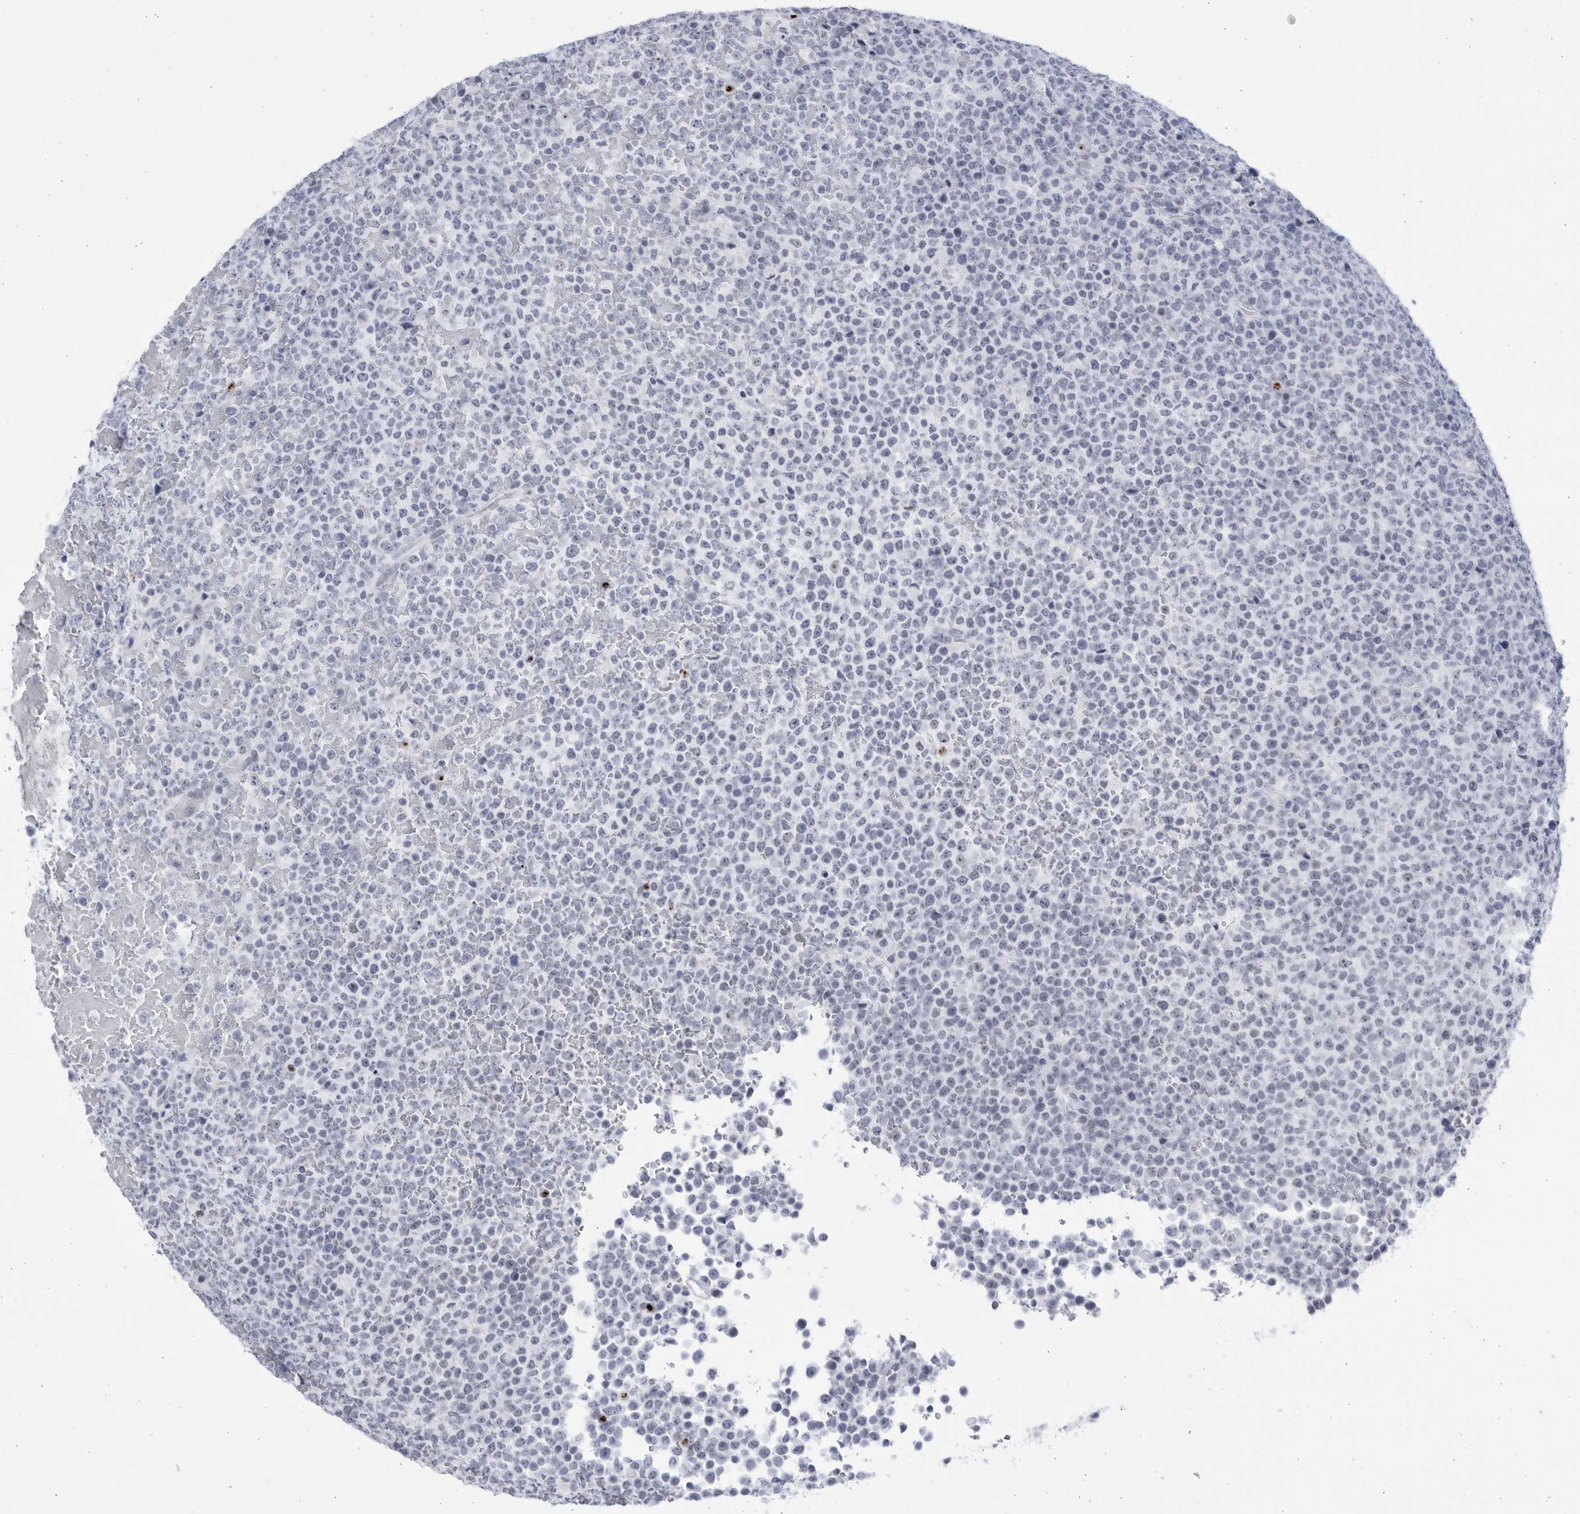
{"staining": {"intensity": "weak", "quantity": "<25%", "location": "nuclear"}, "tissue": "lymphoma", "cell_type": "Tumor cells", "image_type": "cancer", "snomed": [{"axis": "morphology", "description": "Malignant lymphoma, non-Hodgkin's type, High grade"}, {"axis": "topography", "description": "Lymph node"}], "caption": "Malignant lymphoma, non-Hodgkin's type (high-grade) was stained to show a protein in brown. There is no significant staining in tumor cells.", "gene": "CCDC181", "patient": {"sex": "male", "age": 13}}